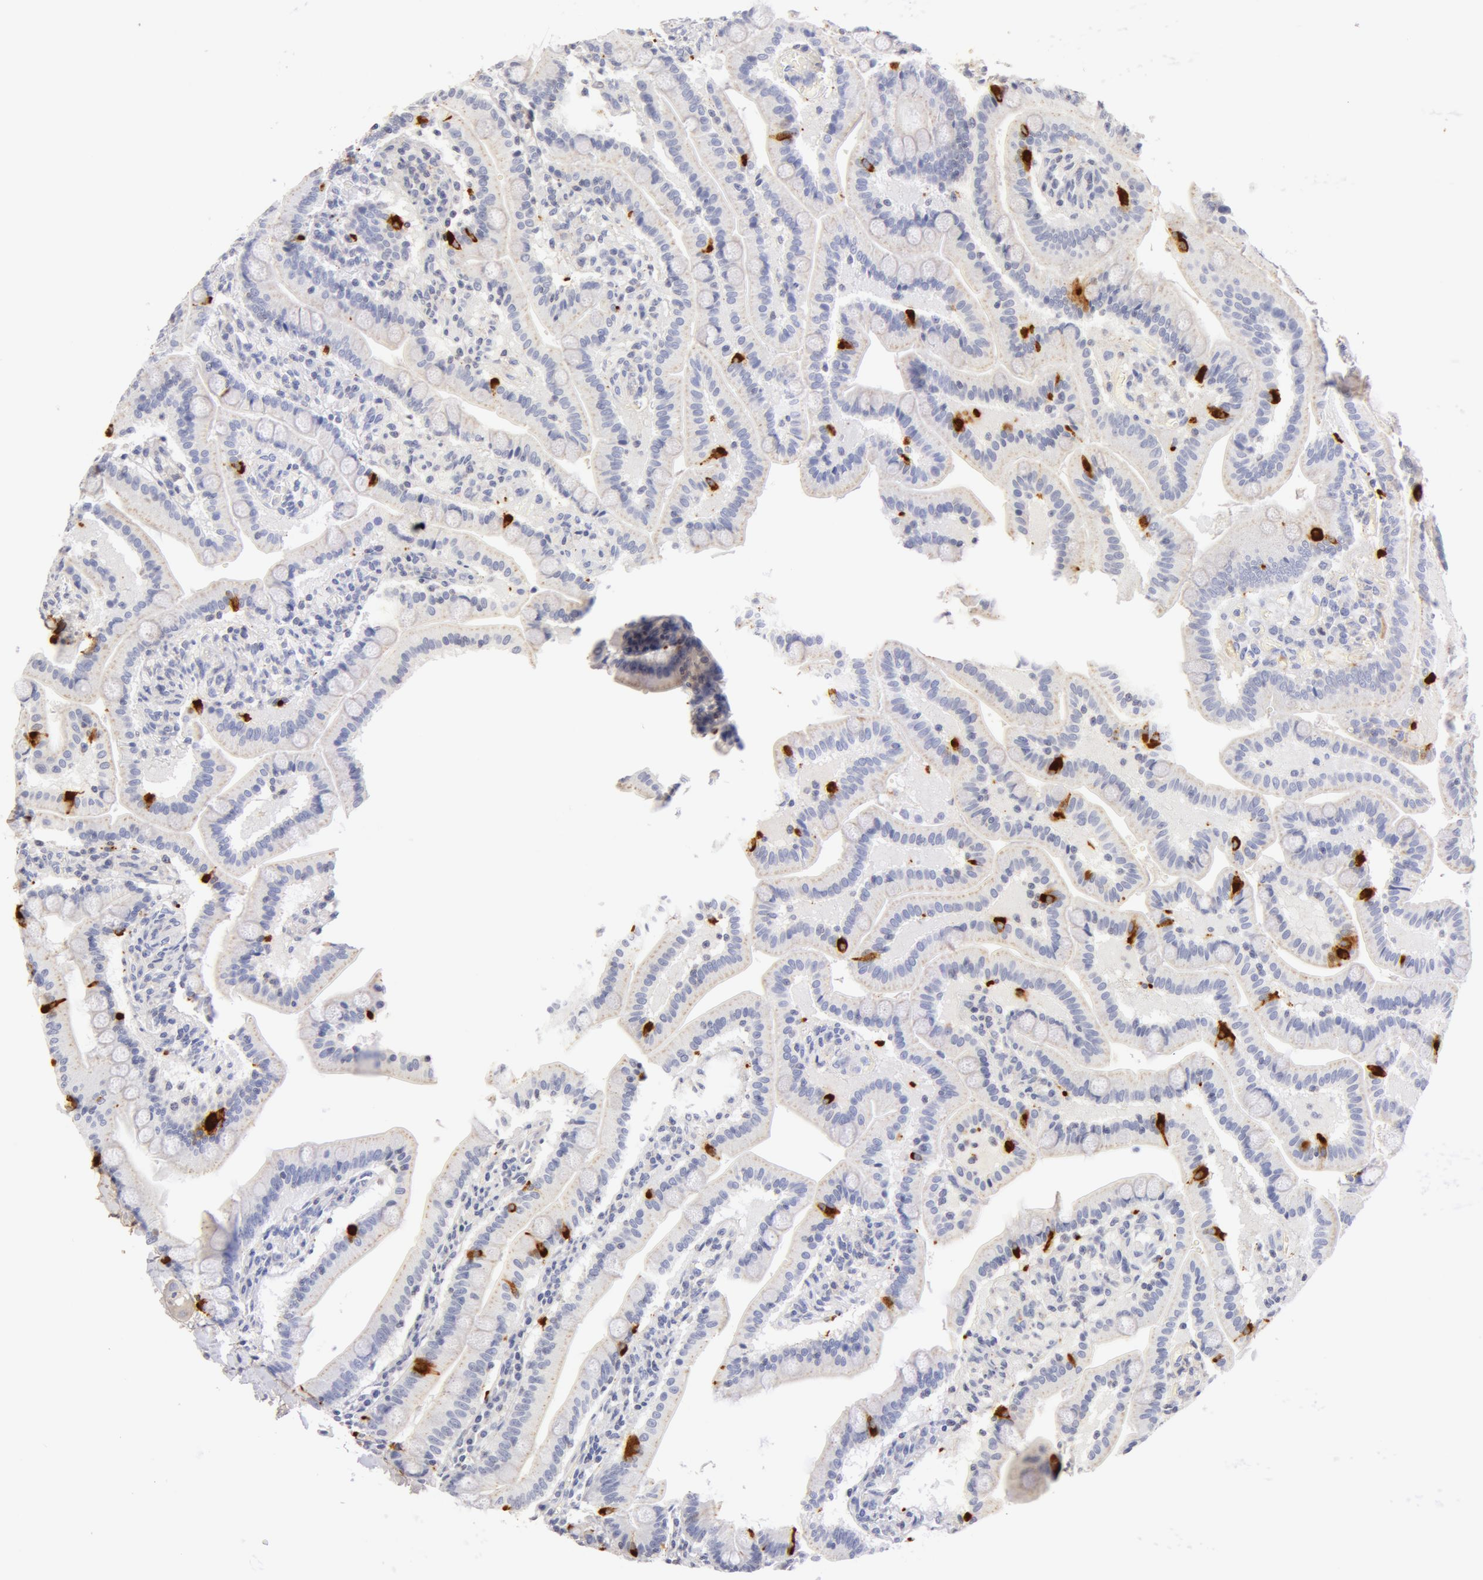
{"staining": {"intensity": "strong", "quantity": "<25%", "location": "cytoplasmic/membranous"}, "tissue": "duodenum", "cell_type": "Glandular cells", "image_type": "normal", "snomed": [{"axis": "morphology", "description": "Normal tissue, NOS"}, {"axis": "topography", "description": "Duodenum"}], "caption": "This micrograph shows immunohistochemistry (IHC) staining of benign human duodenum, with medium strong cytoplasmic/membranous expression in approximately <25% of glandular cells.", "gene": "GC", "patient": {"sex": "female", "age": 77}}